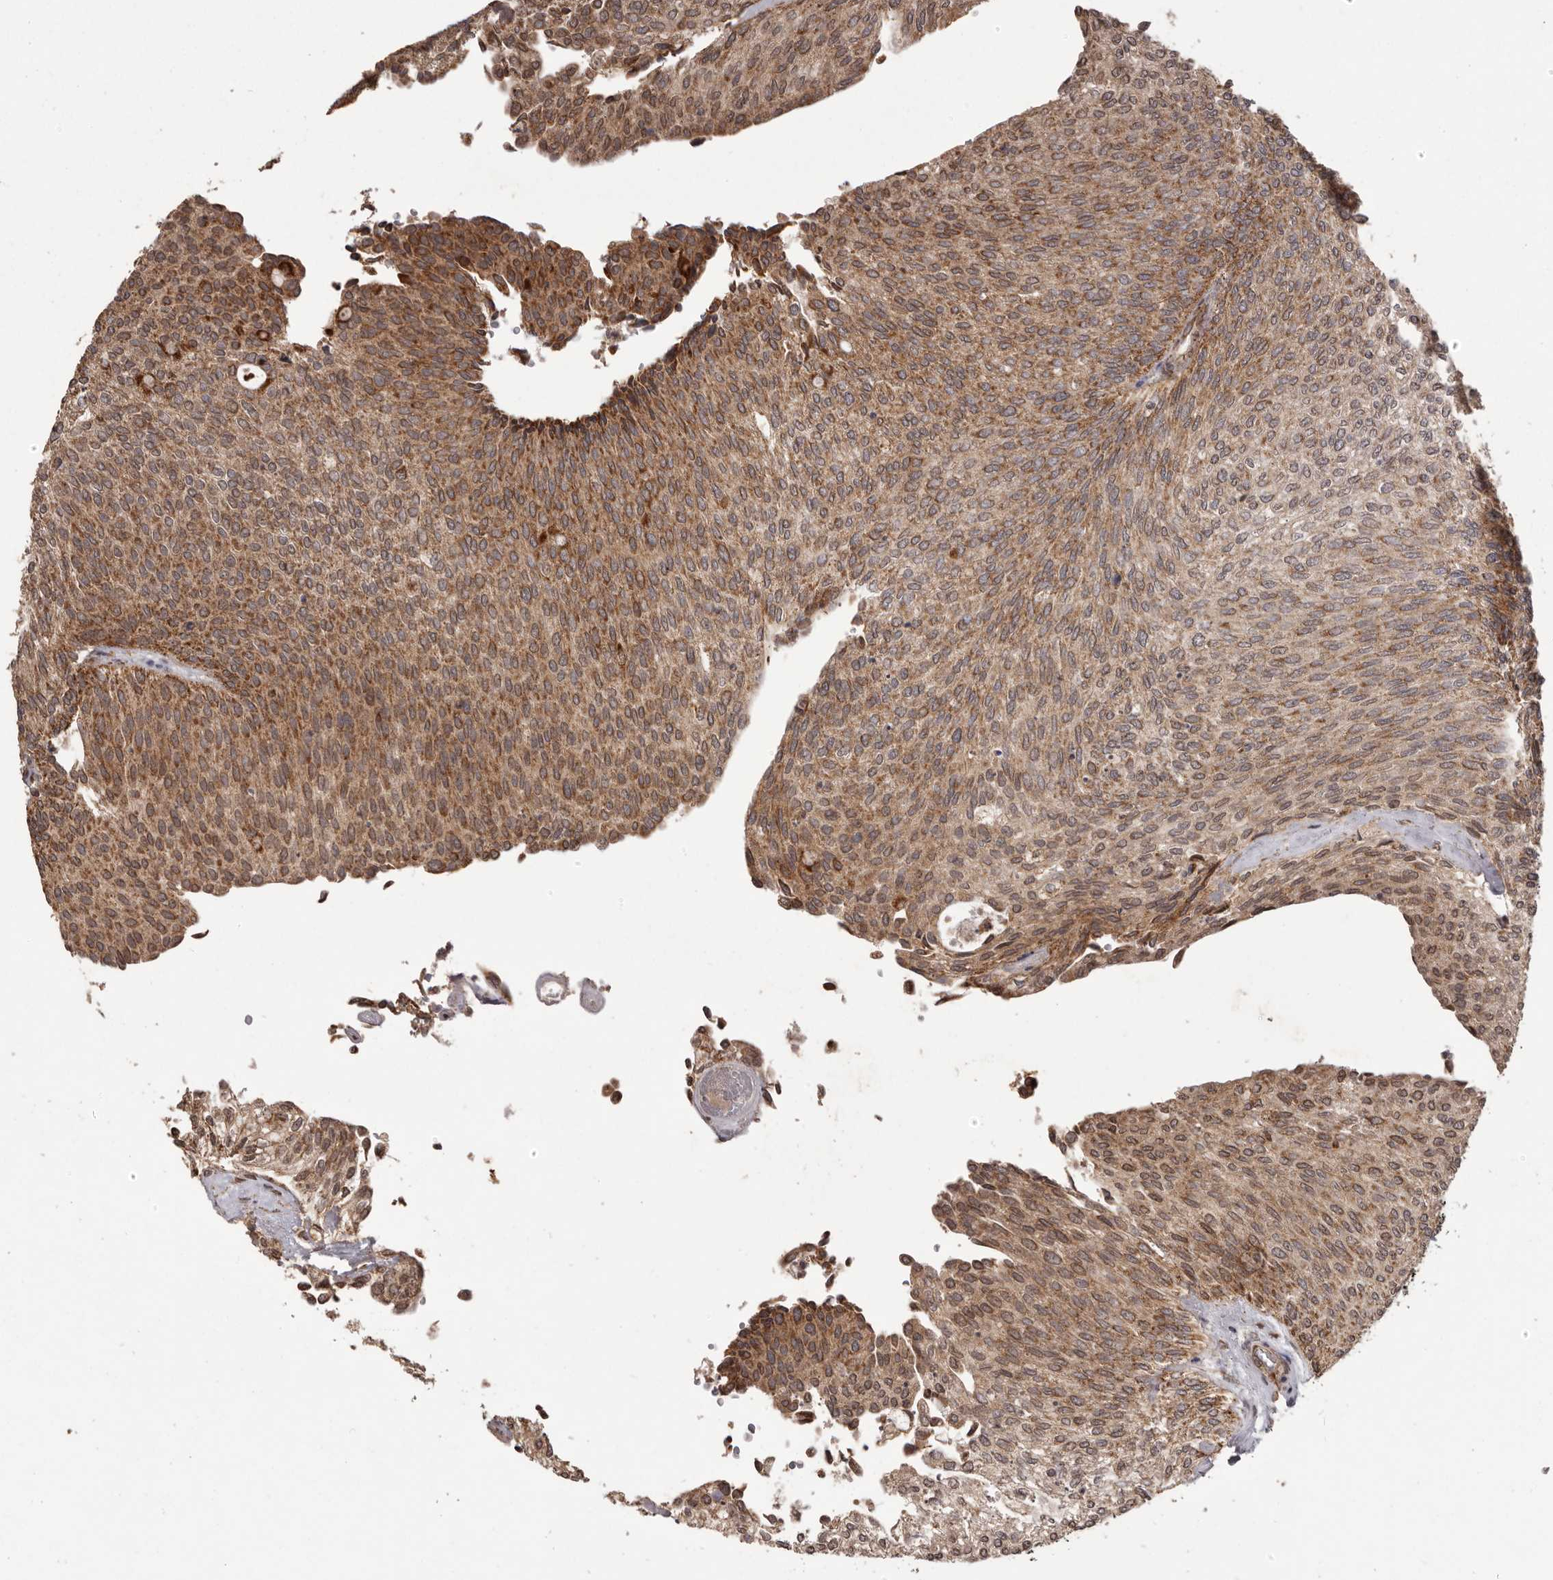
{"staining": {"intensity": "moderate", "quantity": ">75%", "location": "cytoplasmic/membranous"}, "tissue": "urothelial cancer", "cell_type": "Tumor cells", "image_type": "cancer", "snomed": [{"axis": "morphology", "description": "Urothelial carcinoma, Low grade"}, {"axis": "topography", "description": "Urinary bladder"}], "caption": "Human low-grade urothelial carcinoma stained for a protein (brown) reveals moderate cytoplasmic/membranous positive positivity in approximately >75% of tumor cells.", "gene": "CHRM2", "patient": {"sex": "female", "age": 79}}